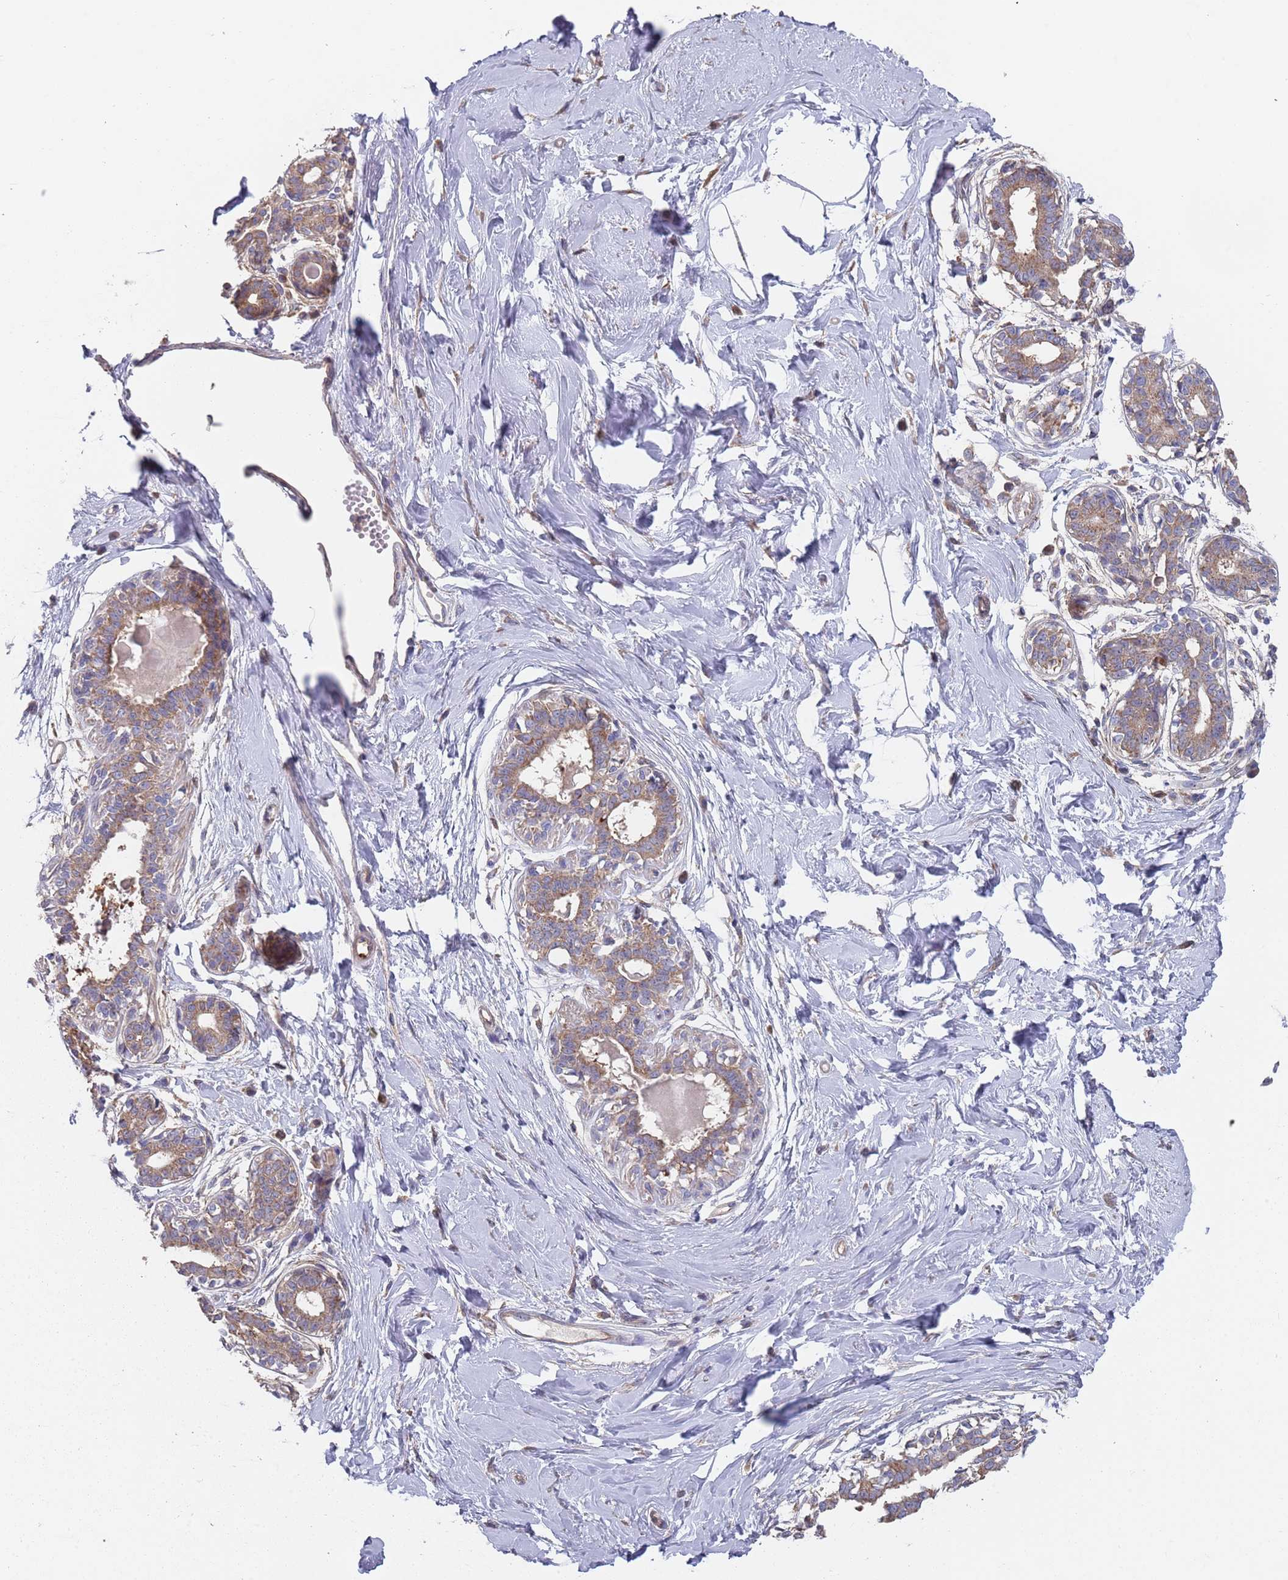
{"staining": {"intensity": "negative", "quantity": "none", "location": "none"}, "tissue": "breast", "cell_type": "Adipocytes", "image_type": "normal", "snomed": [{"axis": "morphology", "description": "Normal tissue, NOS"}, {"axis": "topography", "description": "Breast"}], "caption": "Immunohistochemical staining of benign human breast shows no significant positivity in adipocytes. The staining was performed using DAB (3,3'-diaminobenzidine) to visualize the protein expression in brown, while the nuclei were stained in blue with hematoxylin (Magnification: 20x).", "gene": "GDI1", "patient": {"sex": "female", "age": 45}}